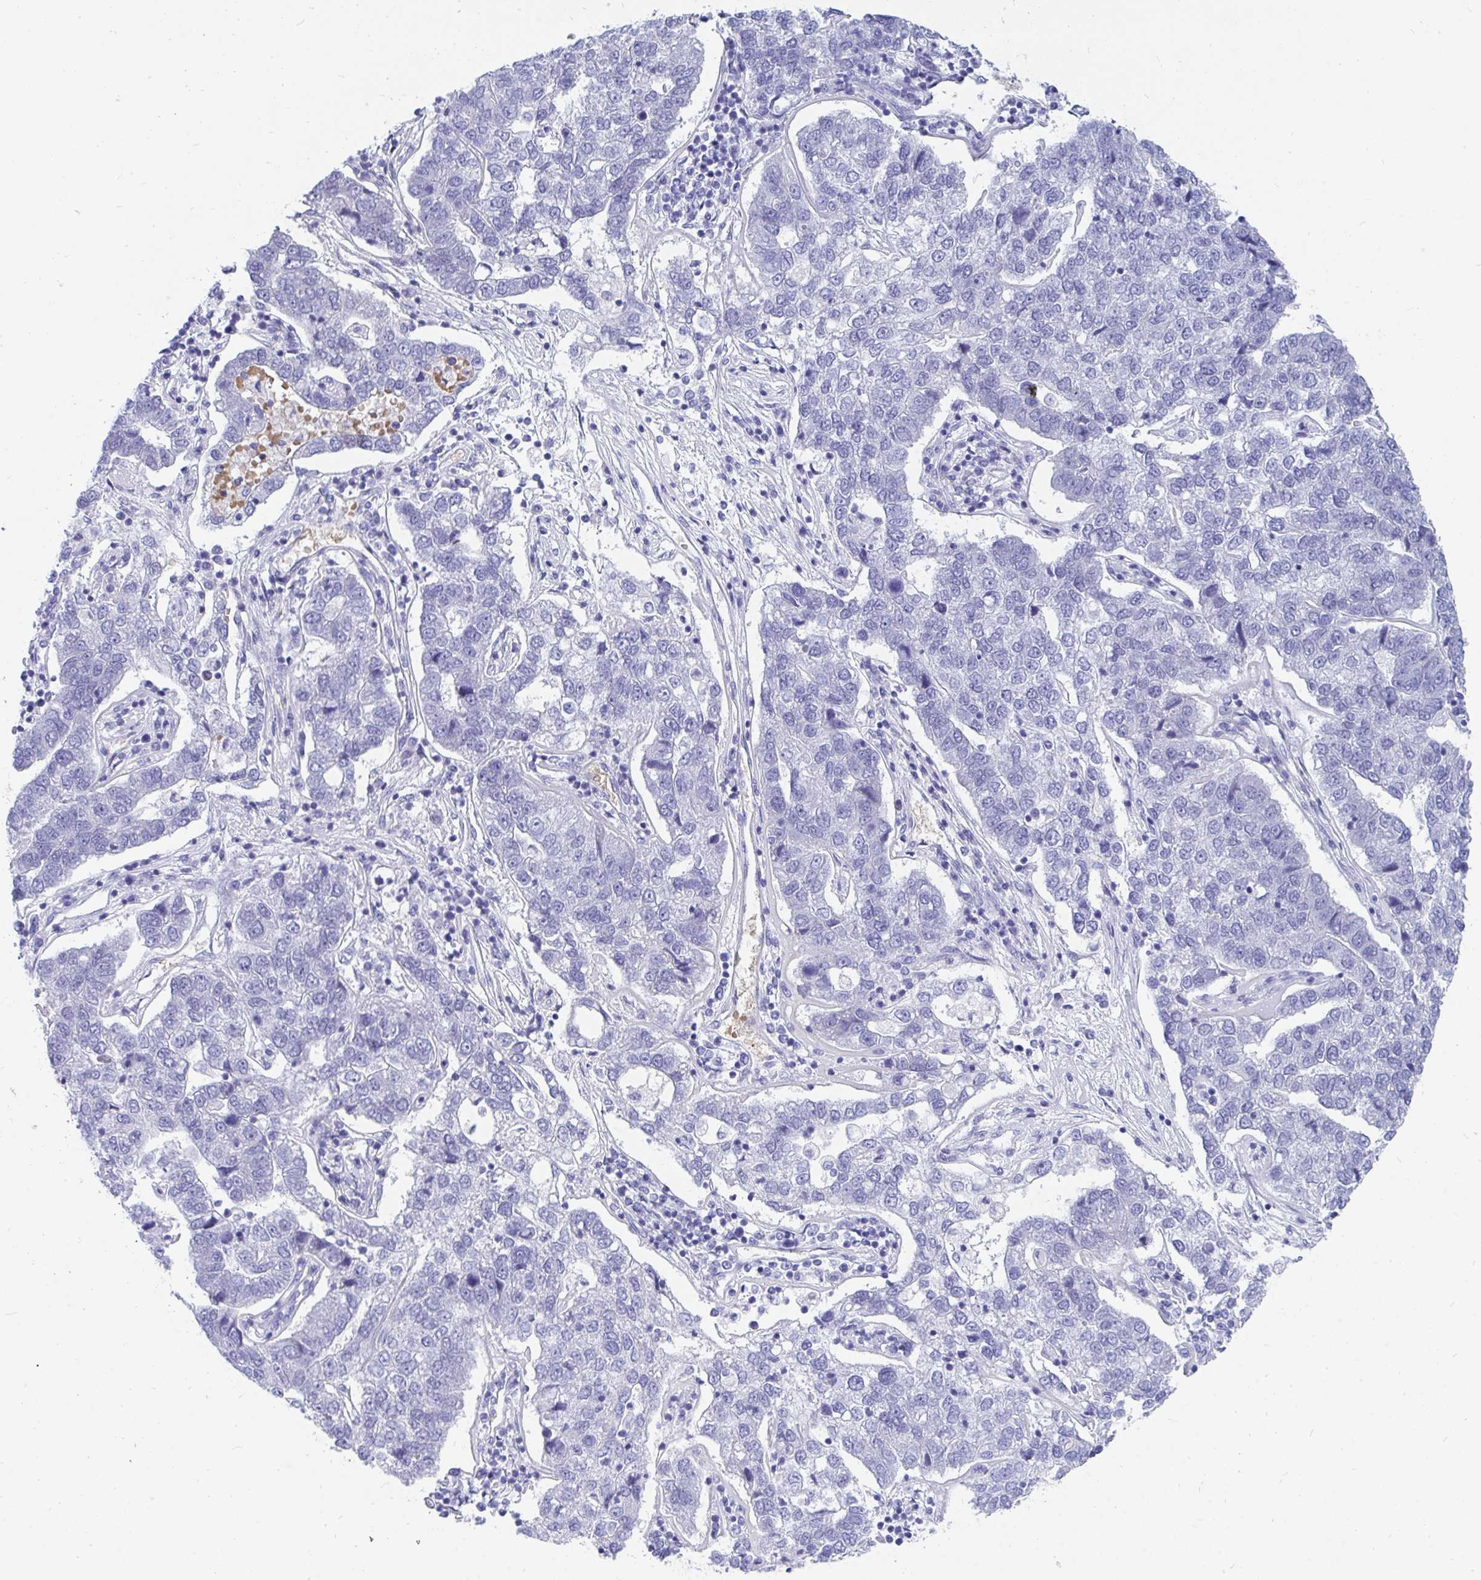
{"staining": {"intensity": "negative", "quantity": "none", "location": "none"}, "tissue": "pancreatic cancer", "cell_type": "Tumor cells", "image_type": "cancer", "snomed": [{"axis": "morphology", "description": "Adenocarcinoma, NOS"}, {"axis": "topography", "description": "Pancreas"}], "caption": "The immunohistochemistry (IHC) photomicrograph has no significant staining in tumor cells of adenocarcinoma (pancreatic) tissue.", "gene": "MROH2B", "patient": {"sex": "female", "age": 61}}